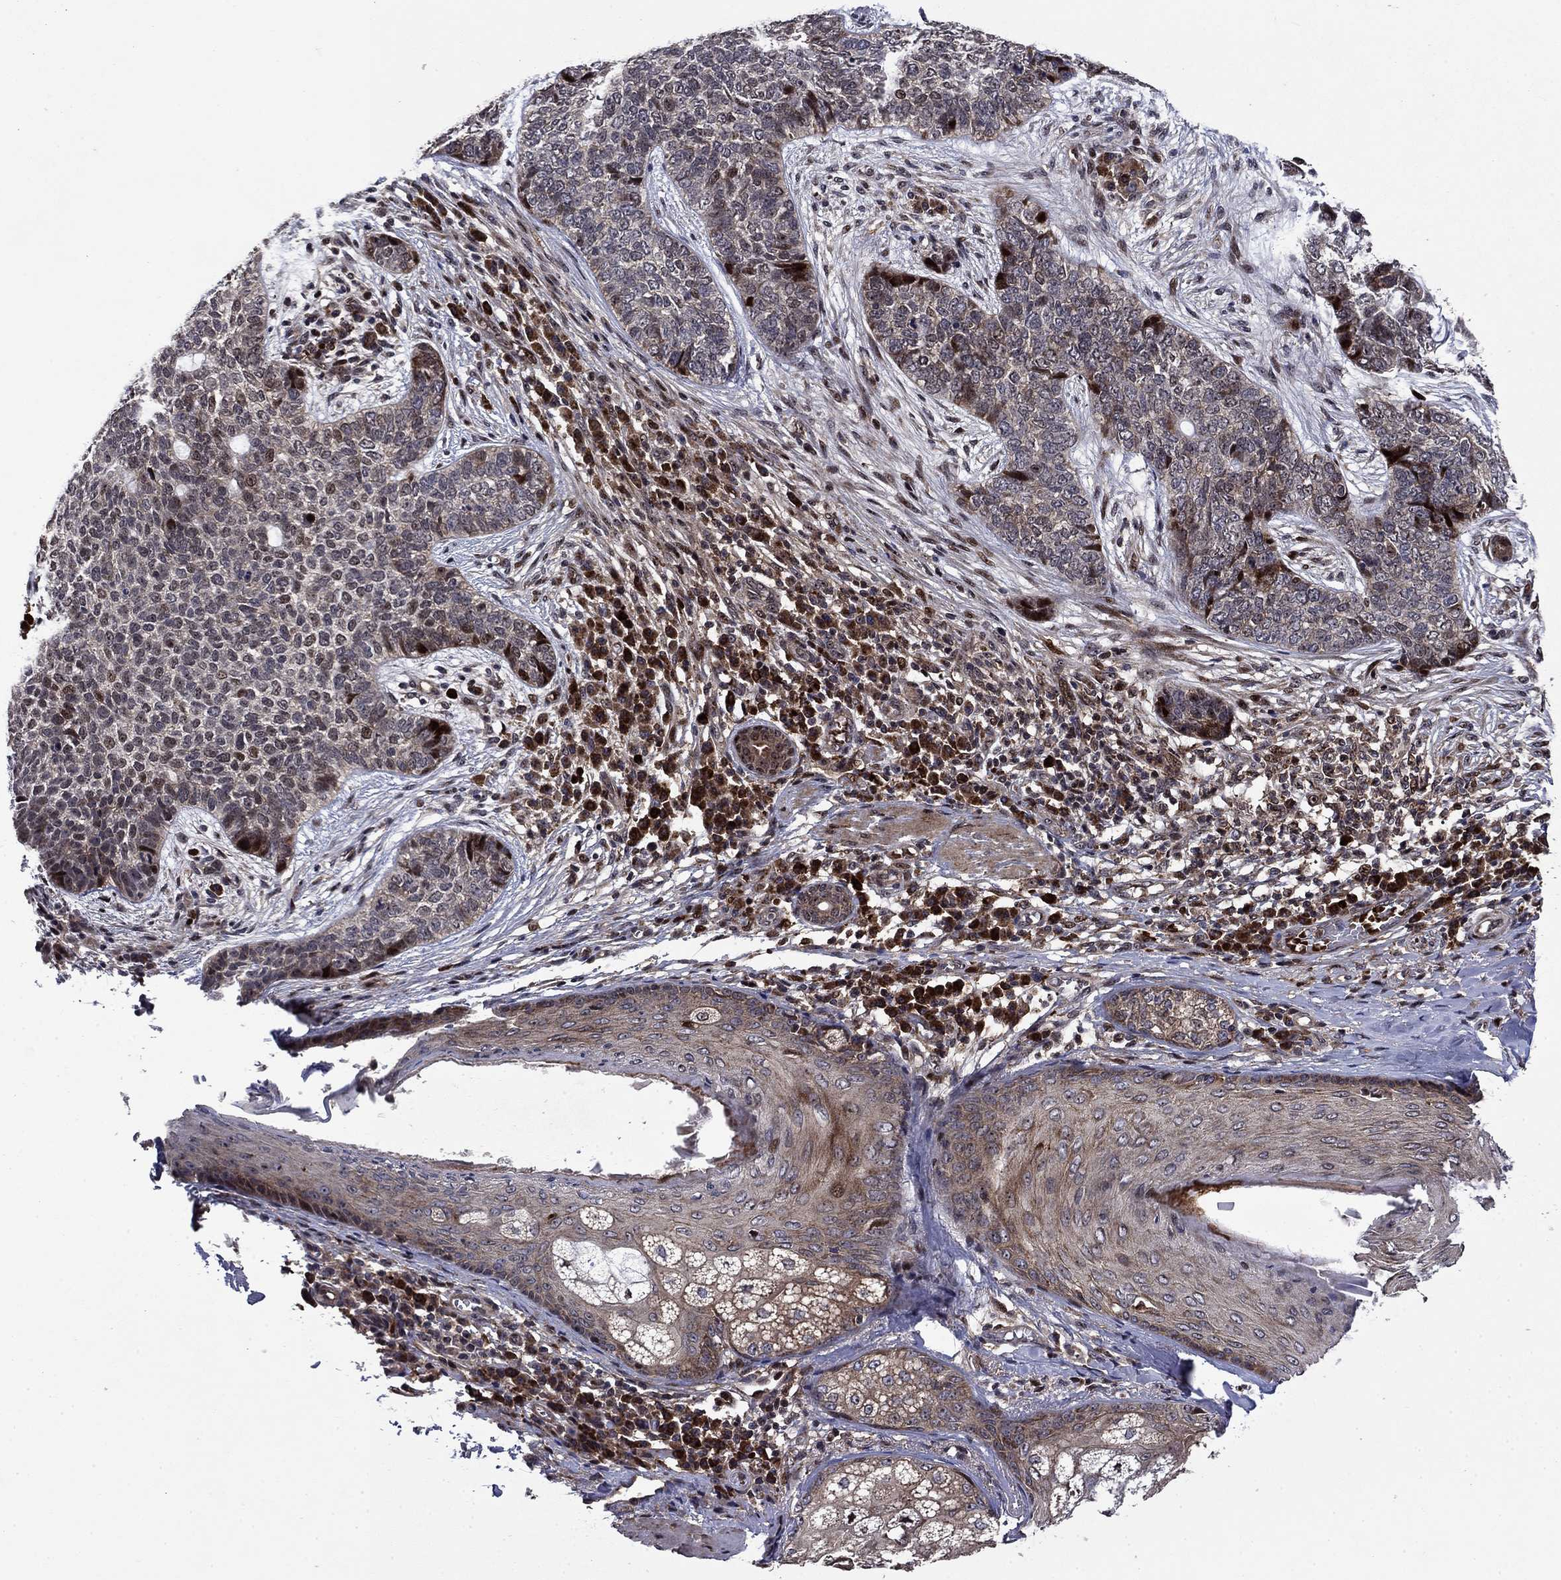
{"staining": {"intensity": "moderate", "quantity": "<25%", "location": "cytoplasmic/membranous,nuclear"}, "tissue": "skin cancer", "cell_type": "Tumor cells", "image_type": "cancer", "snomed": [{"axis": "morphology", "description": "Basal cell carcinoma"}, {"axis": "topography", "description": "Skin"}], "caption": "This image displays immunohistochemistry staining of human basal cell carcinoma (skin), with low moderate cytoplasmic/membranous and nuclear positivity in approximately <25% of tumor cells.", "gene": "AGTPBP1", "patient": {"sex": "female", "age": 69}}